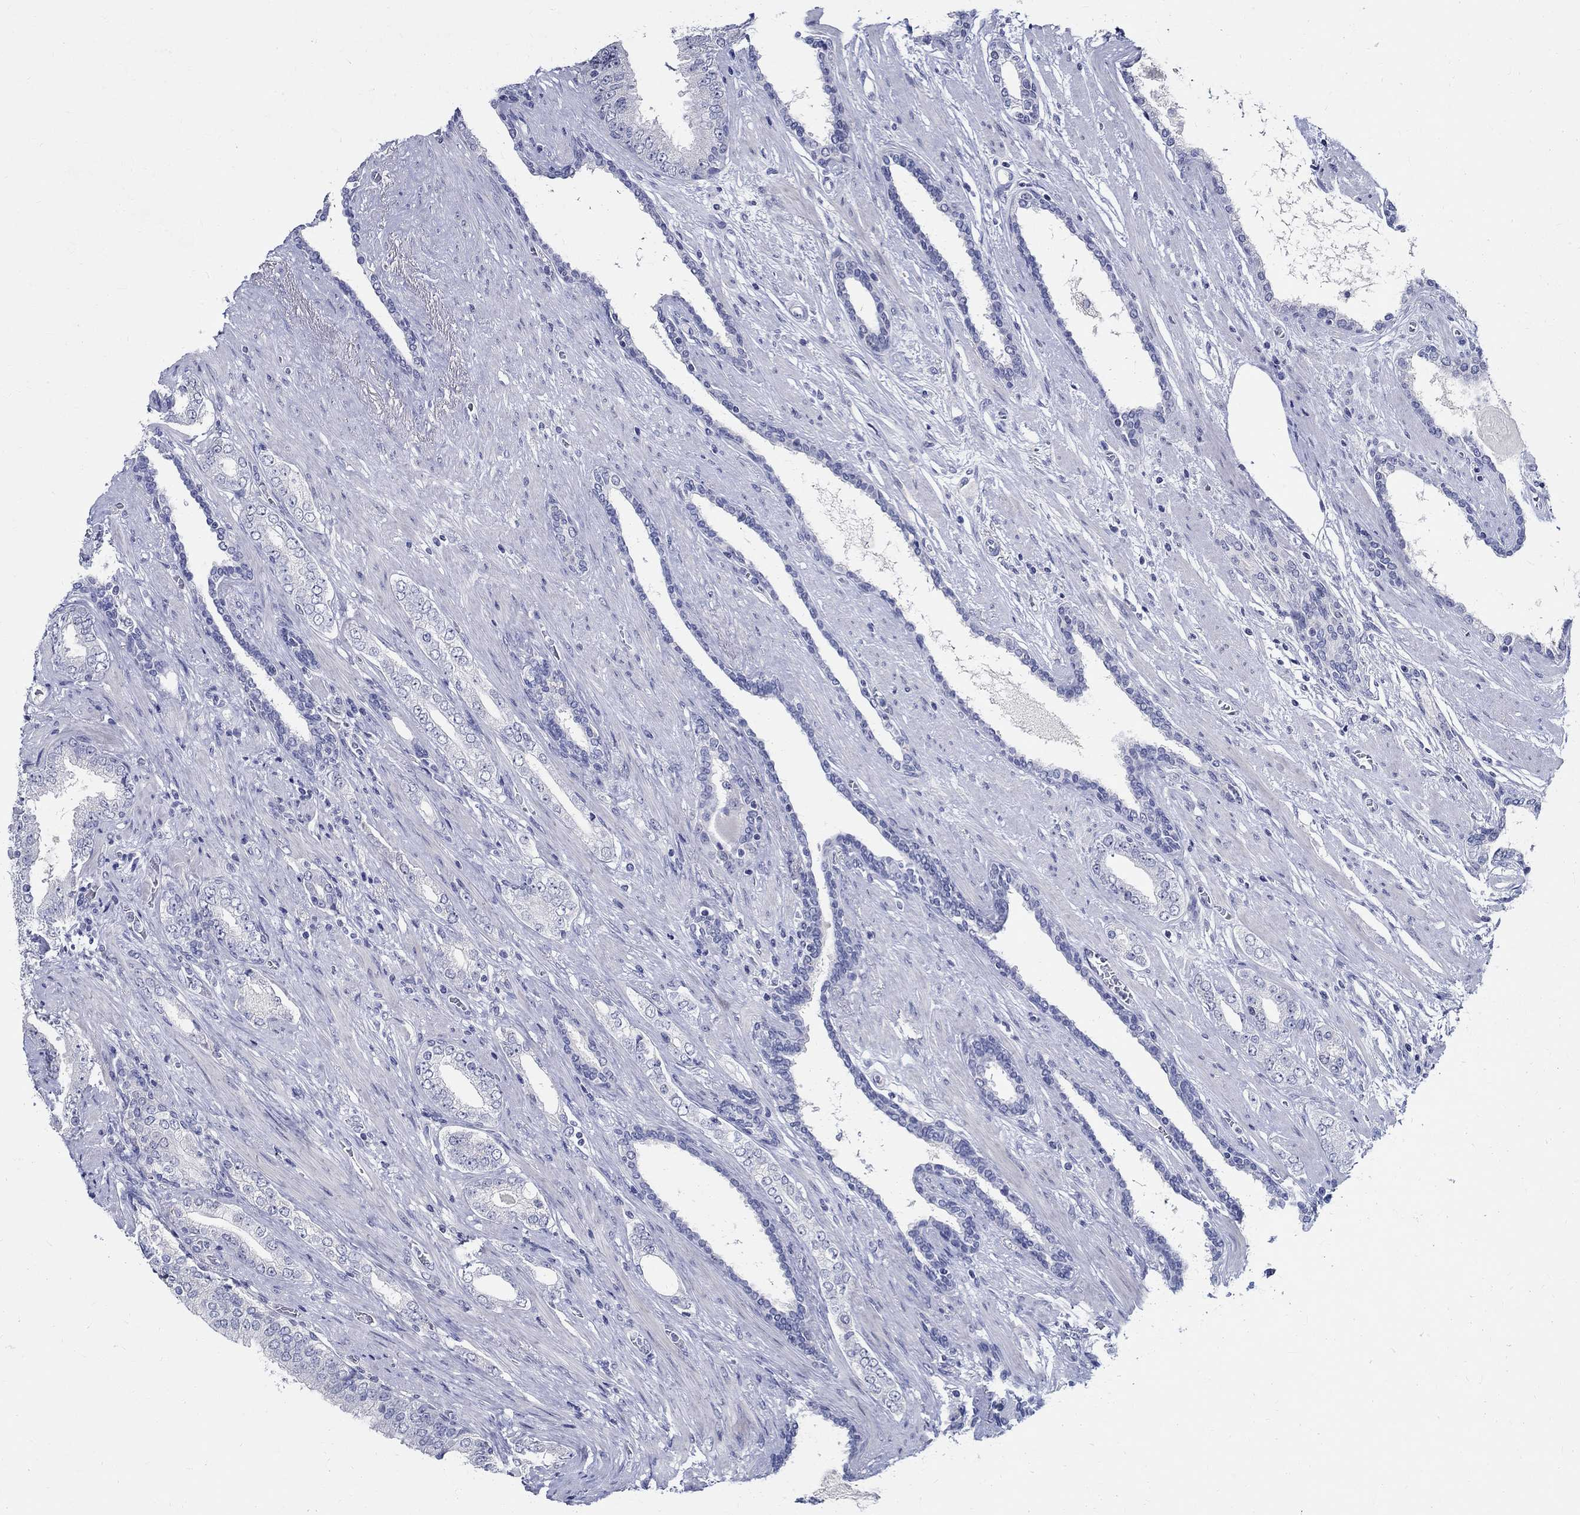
{"staining": {"intensity": "negative", "quantity": "none", "location": "none"}, "tissue": "prostate cancer", "cell_type": "Tumor cells", "image_type": "cancer", "snomed": [{"axis": "morphology", "description": "Adenocarcinoma, Low grade"}, {"axis": "topography", "description": "Prostate and seminal vesicle, NOS"}], "caption": "Immunohistochemical staining of human prostate cancer (adenocarcinoma (low-grade)) shows no significant expression in tumor cells.", "gene": "CETN1", "patient": {"sex": "male", "age": 61}}